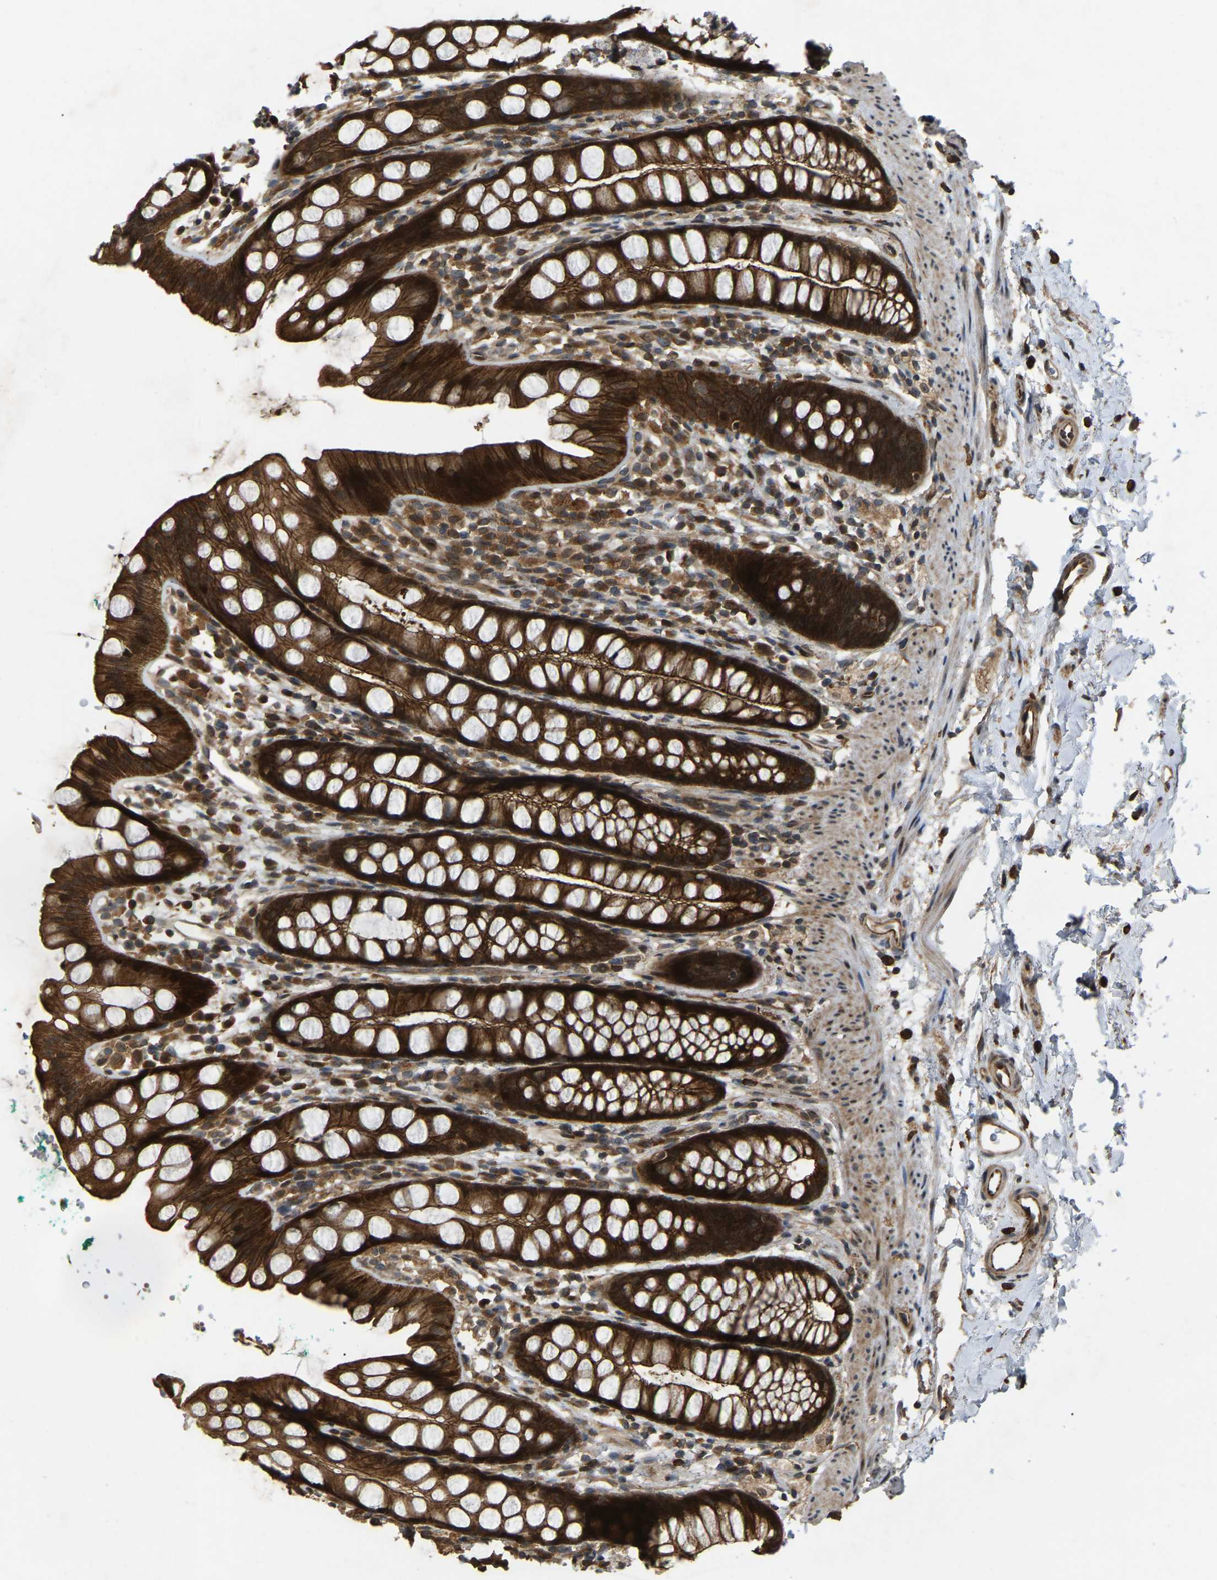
{"staining": {"intensity": "strong", "quantity": ">75%", "location": "cytoplasmic/membranous,nuclear"}, "tissue": "rectum", "cell_type": "Glandular cells", "image_type": "normal", "snomed": [{"axis": "morphology", "description": "Normal tissue, NOS"}, {"axis": "topography", "description": "Rectum"}], "caption": "Rectum stained for a protein reveals strong cytoplasmic/membranous,nuclear positivity in glandular cells. (brown staining indicates protein expression, while blue staining denotes nuclei).", "gene": "KIAA1549", "patient": {"sex": "female", "age": 65}}